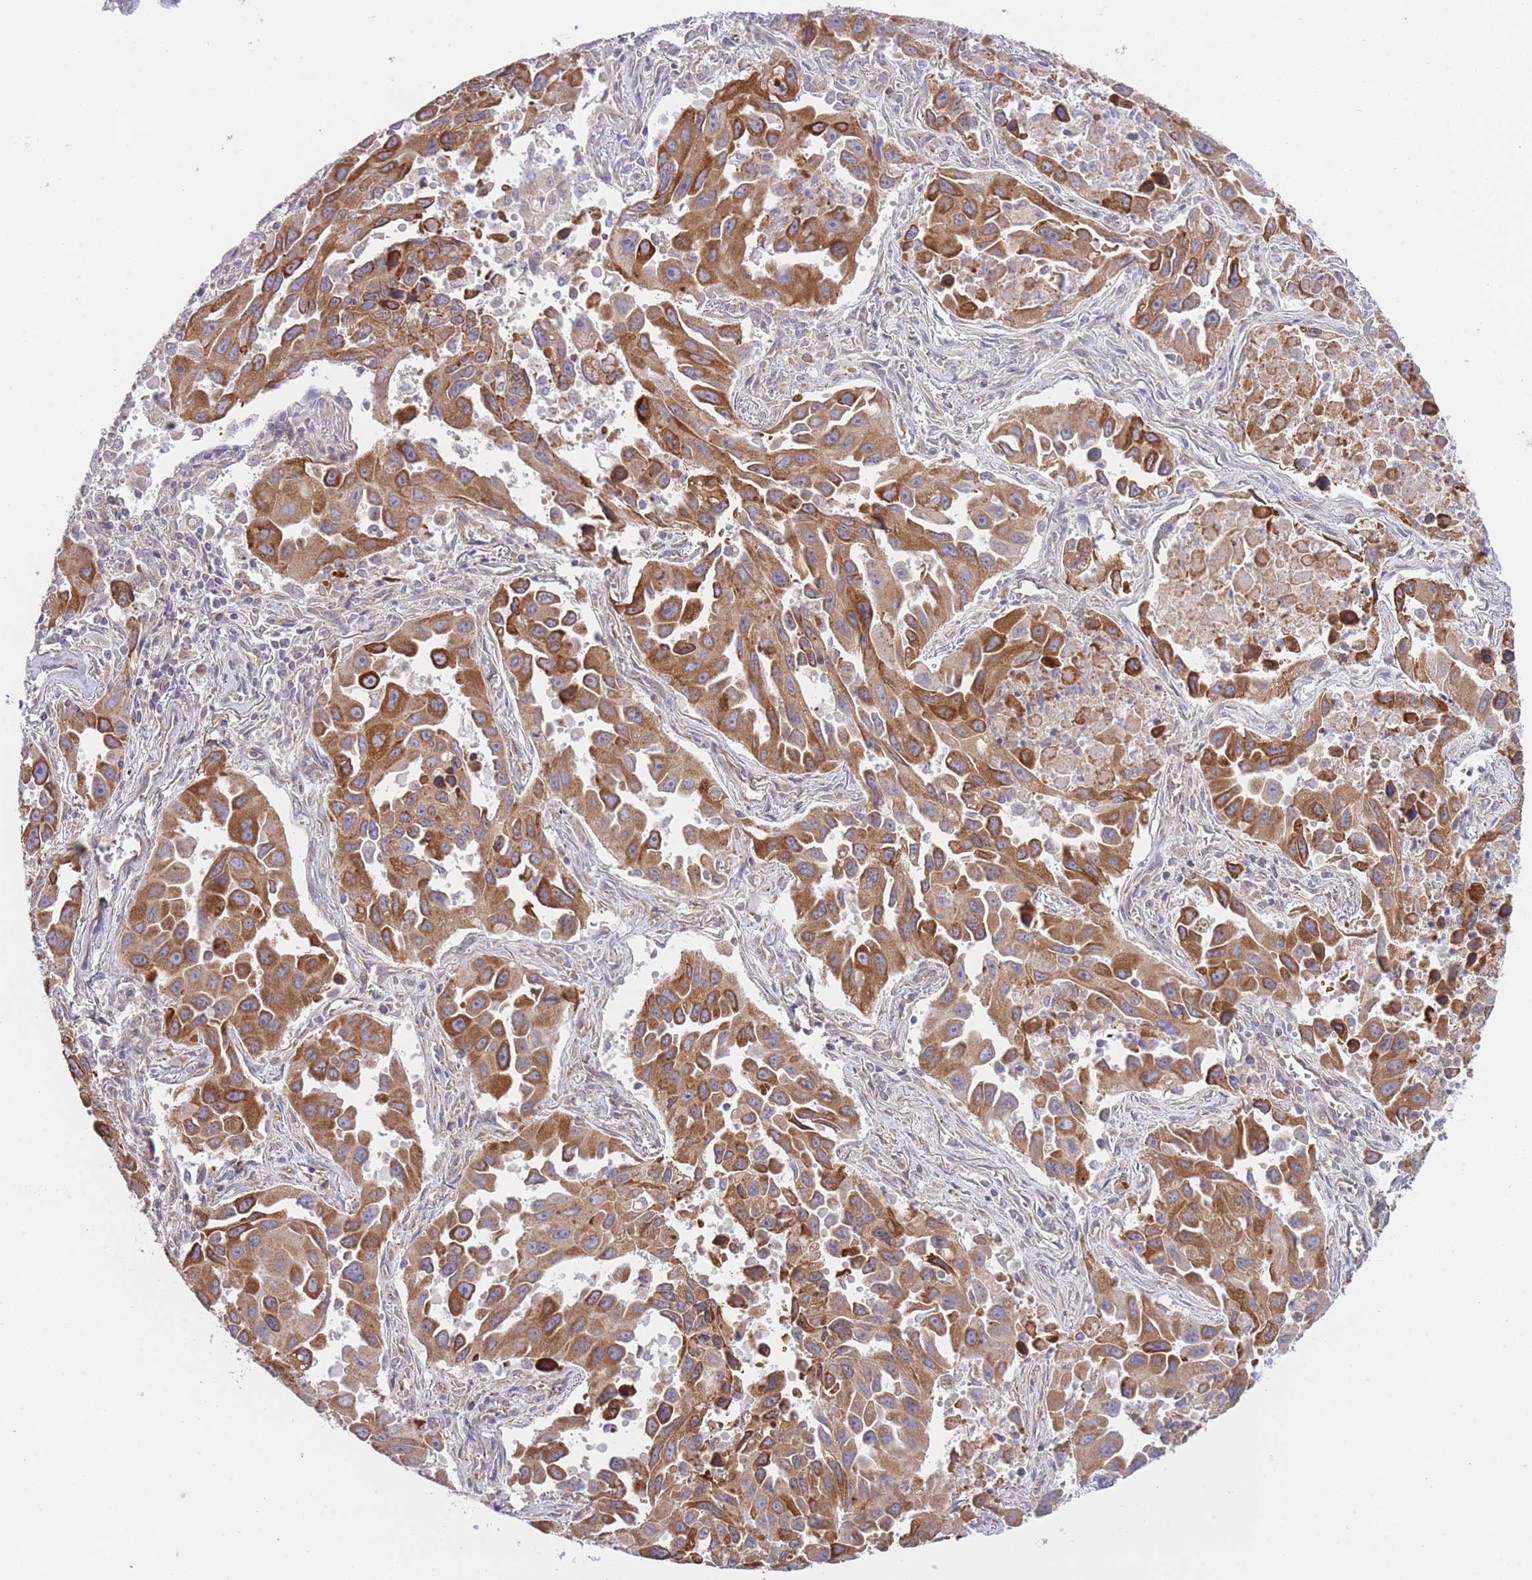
{"staining": {"intensity": "strong", "quantity": "25%-75%", "location": "cytoplasmic/membranous"}, "tissue": "lung cancer", "cell_type": "Tumor cells", "image_type": "cancer", "snomed": [{"axis": "morphology", "description": "Adenocarcinoma, NOS"}, {"axis": "topography", "description": "Lung"}], "caption": "Immunohistochemistry (IHC) staining of lung adenocarcinoma, which demonstrates high levels of strong cytoplasmic/membranous staining in about 25%-75% of tumor cells indicating strong cytoplasmic/membranous protein staining. The staining was performed using DAB (3,3'-diaminobenzidine) (brown) for protein detection and nuclei were counterstained in hematoxylin (blue).", "gene": "CTBP1", "patient": {"sex": "male", "age": 66}}